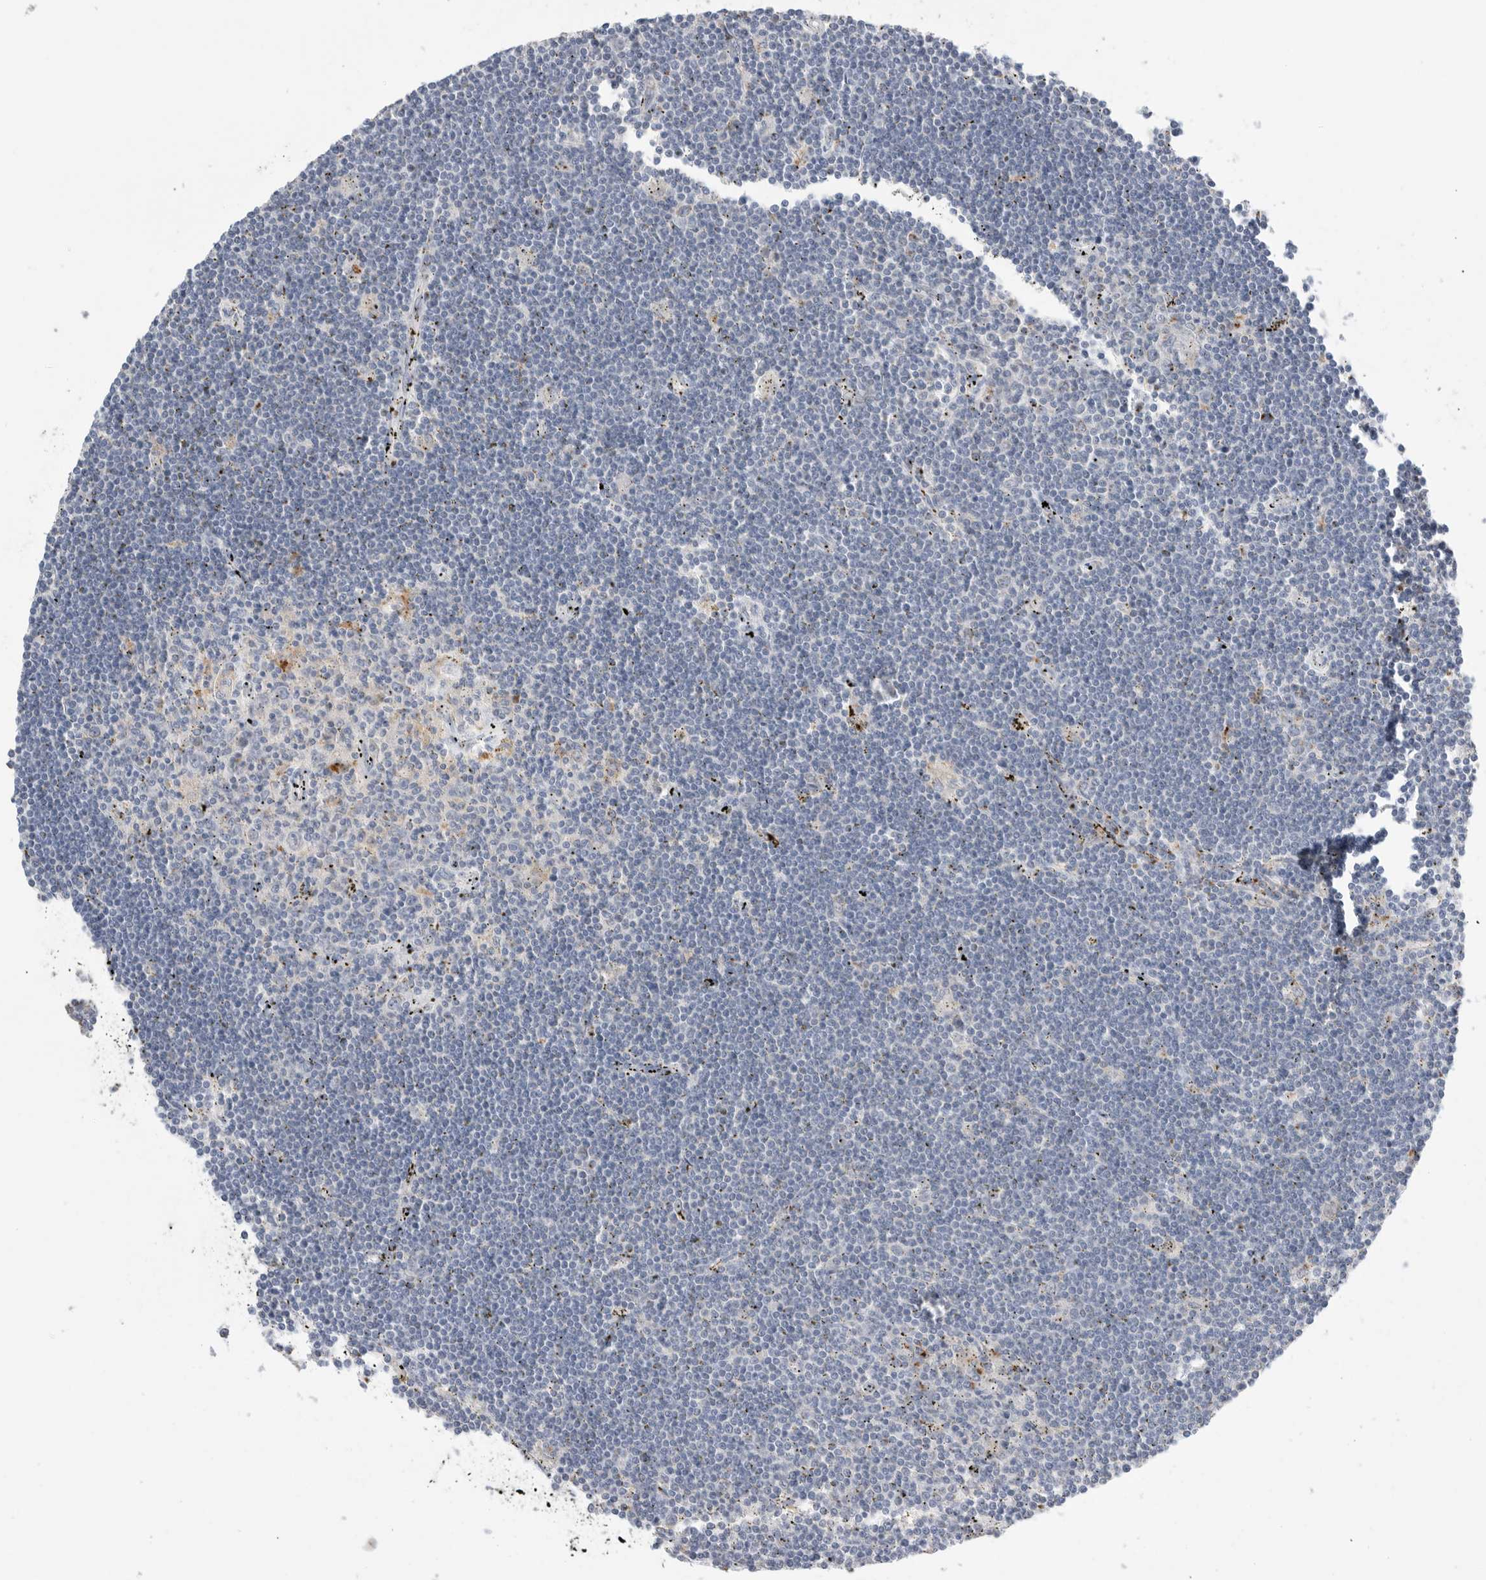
{"staining": {"intensity": "negative", "quantity": "none", "location": "none"}, "tissue": "lymphoma", "cell_type": "Tumor cells", "image_type": "cancer", "snomed": [{"axis": "morphology", "description": "Malignant lymphoma, non-Hodgkin's type, Low grade"}, {"axis": "topography", "description": "Spleen"}], "caption": "Immunohistochemistry (IHC) photomicrograph of malignant lymphoma, non-Hodgkin's type (low-grade) stained for a protein (brown), which shows no positivity in tumor cells.", "gene": "GGH", "patient": {"sex": "male", "age": 76}}